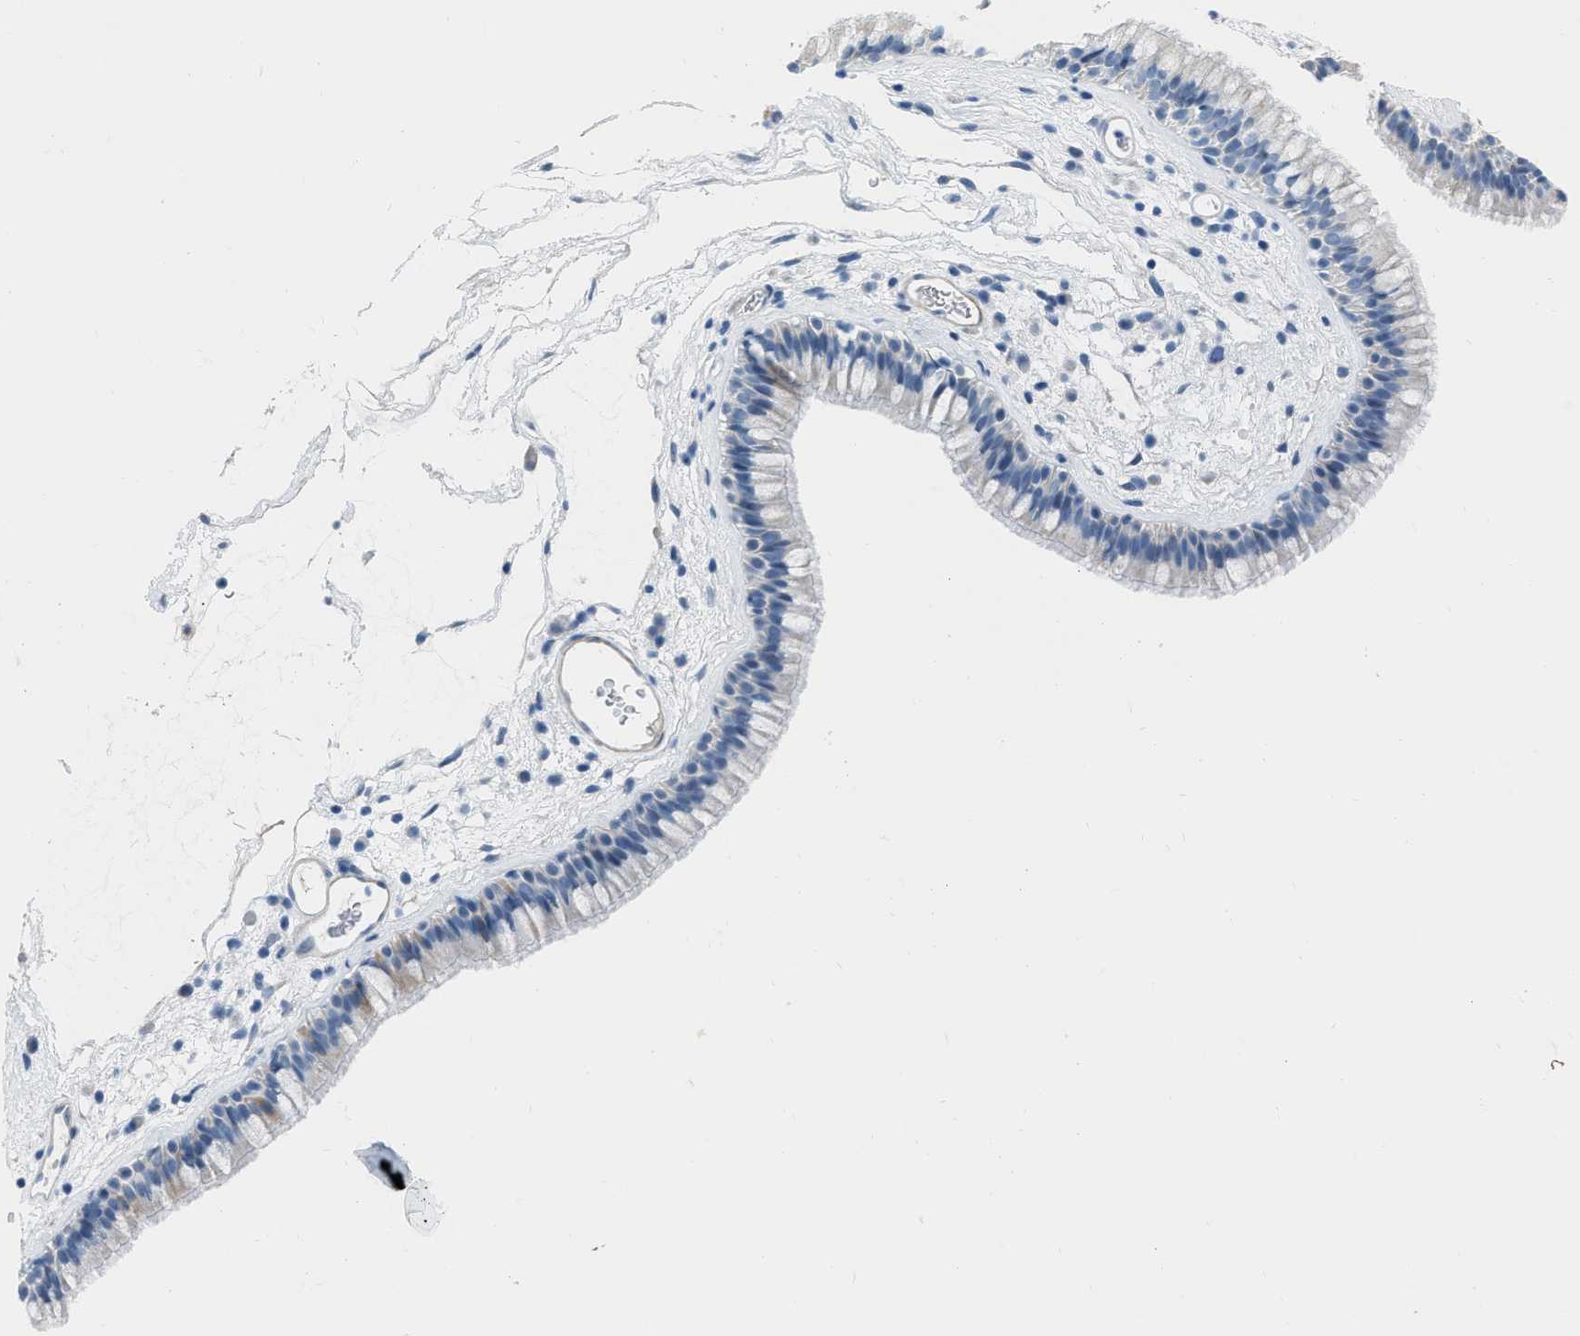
{"staining": {"intensity": "negative", "quantity": "none", "location": "none"}, "tissue": "nasopharynx", "cell_type": "Respiratory epithelial cells", "image_type": "normal", "snomed": [{"axis": "morphology", "description": "Normal tissue, NOS"}, {"axis": "morphology", "description": "Inflammation, NOS"}, {"axis": "topography", "description": "Nasopharynx"}], "caption": "The IHC histopathology image has no significant expression in respiratory epithelial cells of nasopharynx. (Immunohistochemistry (ihc), brightfield microscopy, high magnification).", "gene": "SPATC1L", "patient": {"sex": "male", "age": 48}}